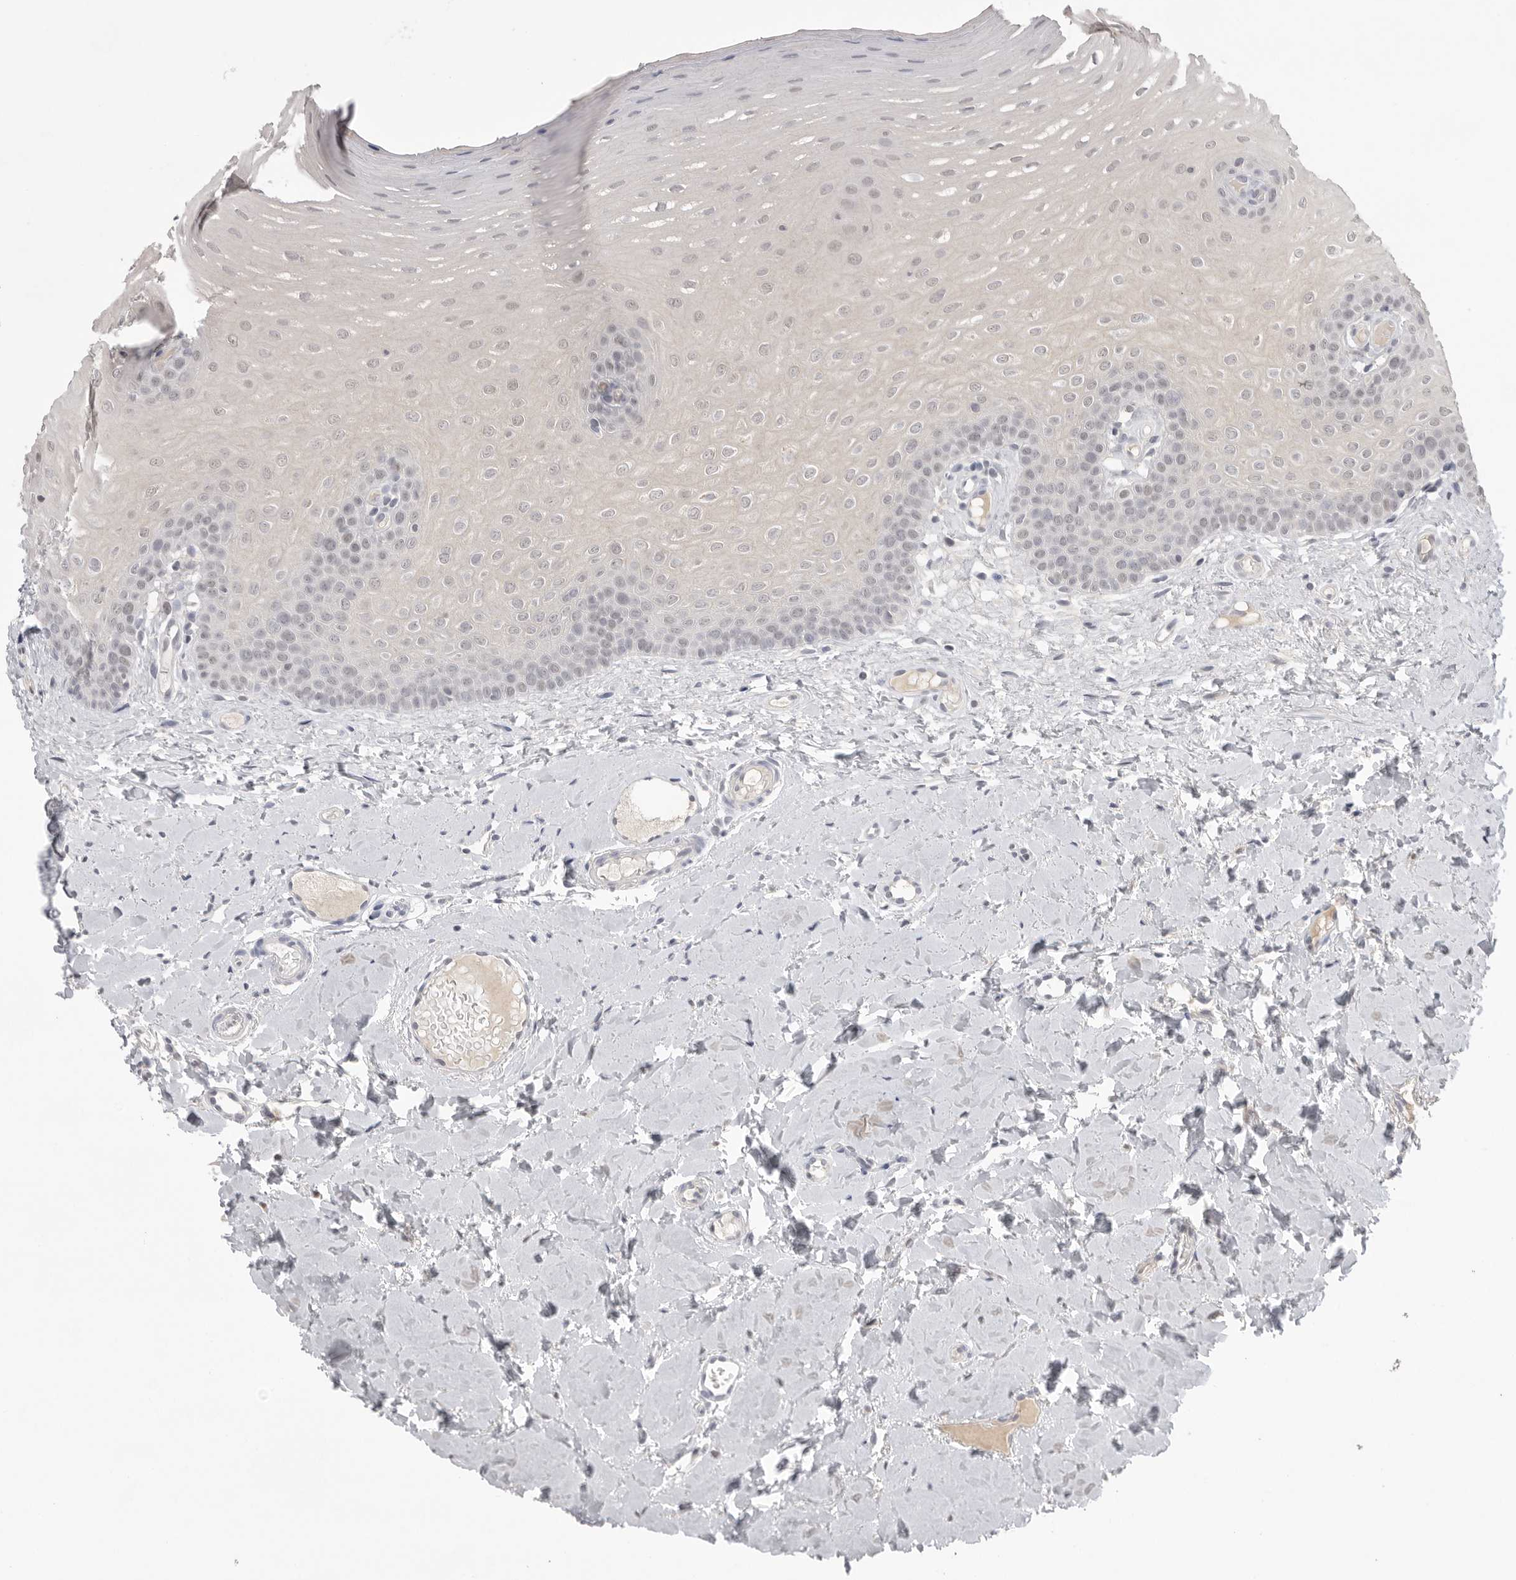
{"staining": {"intensity": "negative", "quantity": "none", "location": "none"}, "tissue": "oral mucosa", "cell_type": "Squamous epithelial cells", "image_type": "normal", "snomed": [{"axis": "morphology", "description": "Normal tissue, NOS"}, {"axis": "topography", "description": "Oral tissue"}], "caption": "This is an immunohistochemistry image of normal oral mucosa. There is no expression in squamous epithelial cells.", "gene": "HUS1", "patient": {"sex": "female", "age": 39}}